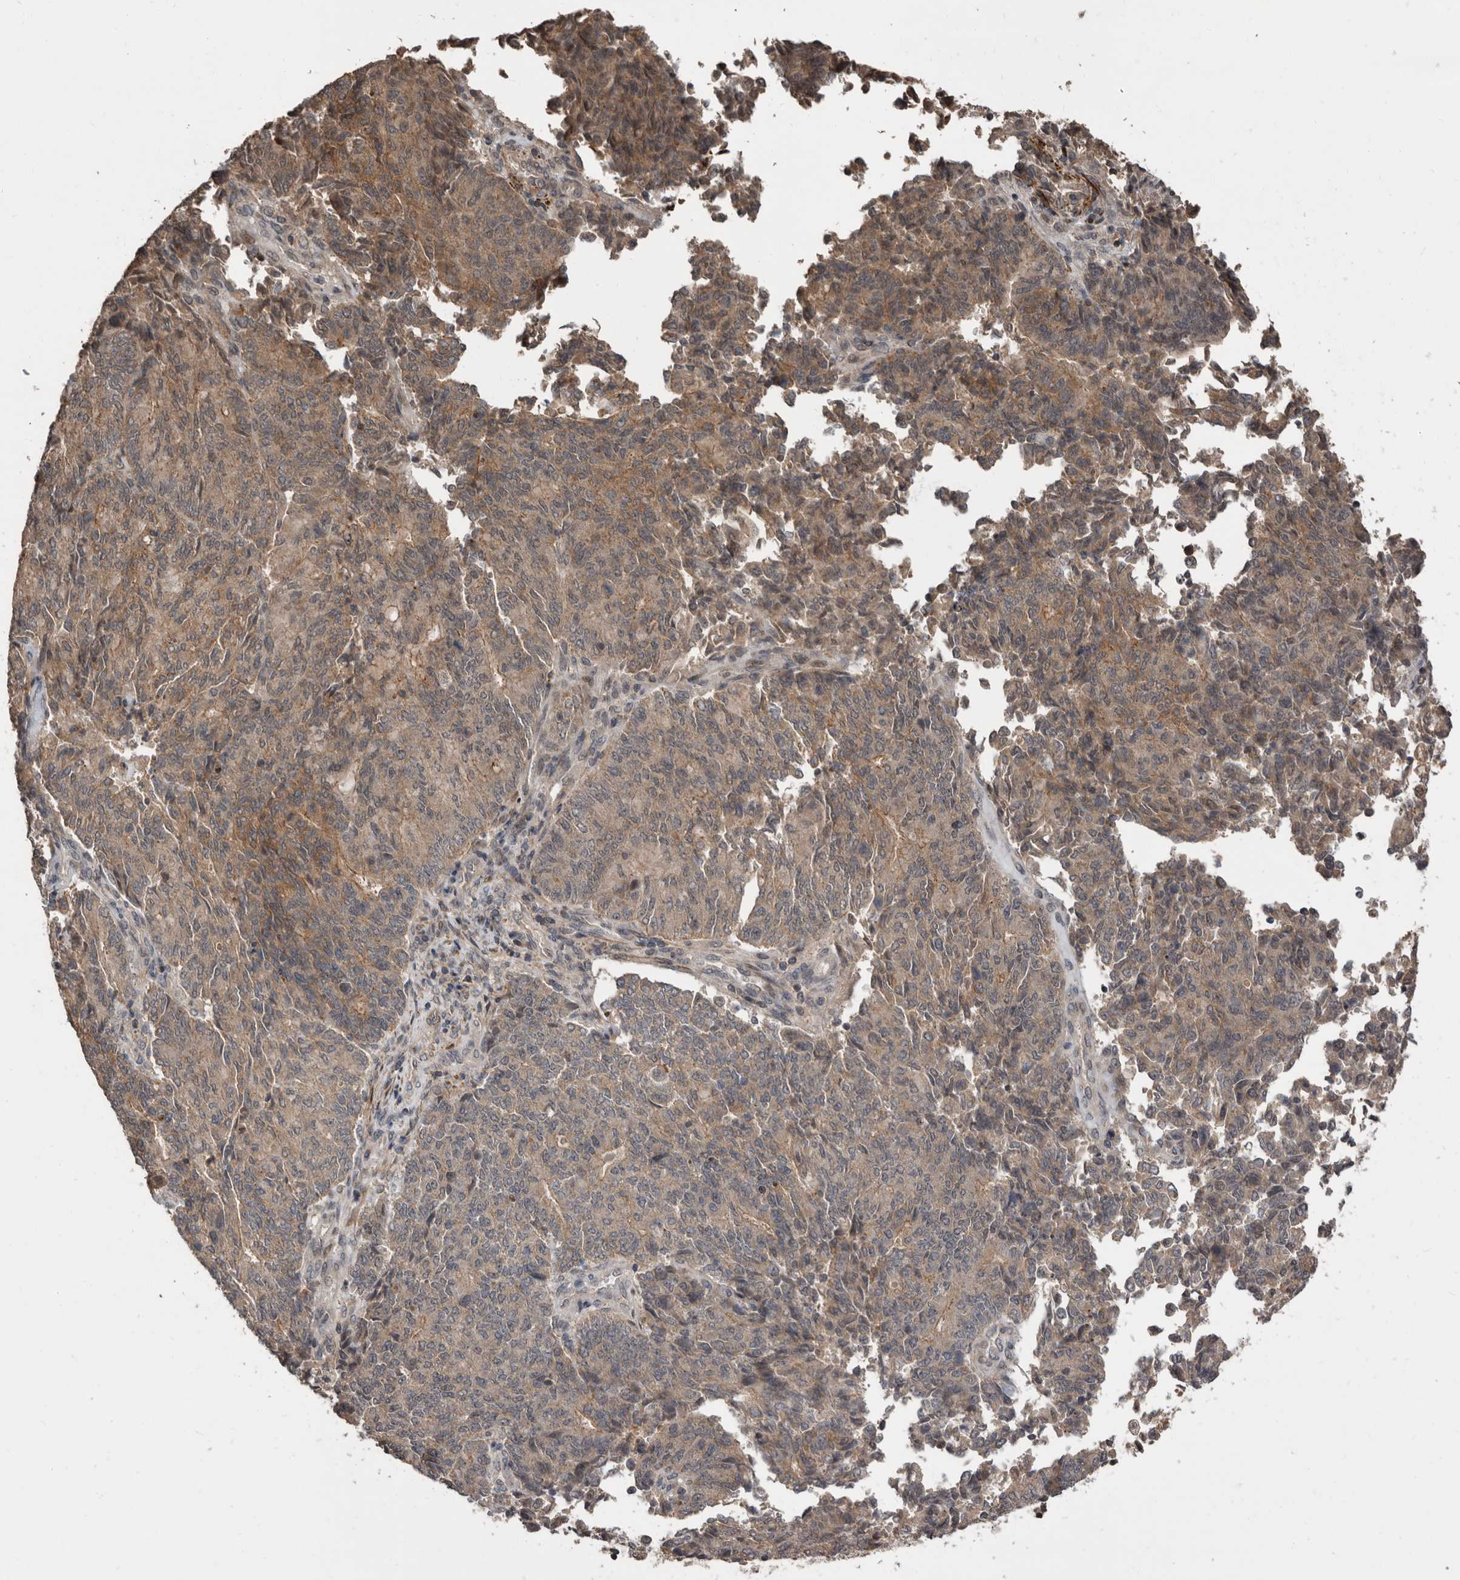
{"staining": {"intensity": "moderate", "quantity": "25%-75%", "location": "cytoplasmic/membranous"}, "tissue": "endometrial cancer", "cell_type": "Tumor cells", "image_type": "cancer", "snomed": [{"axis": "morphology", "description": "Adenocarcinoma, NOS"}, {"axis": "topography", "description": "Endometrium"}], "caption": "Brown immunohistochemical staining in endometrial cancer displays moderate cytoplasmic/membranous positivity in approximately 25%-75% of tumor cells. (DAB (3,3'-diaminobenzidine) = brown stain, brightfield microscopy at high magnification).", "gene": "FGFR4", "patient": {"sex": "female", "age": 80}}